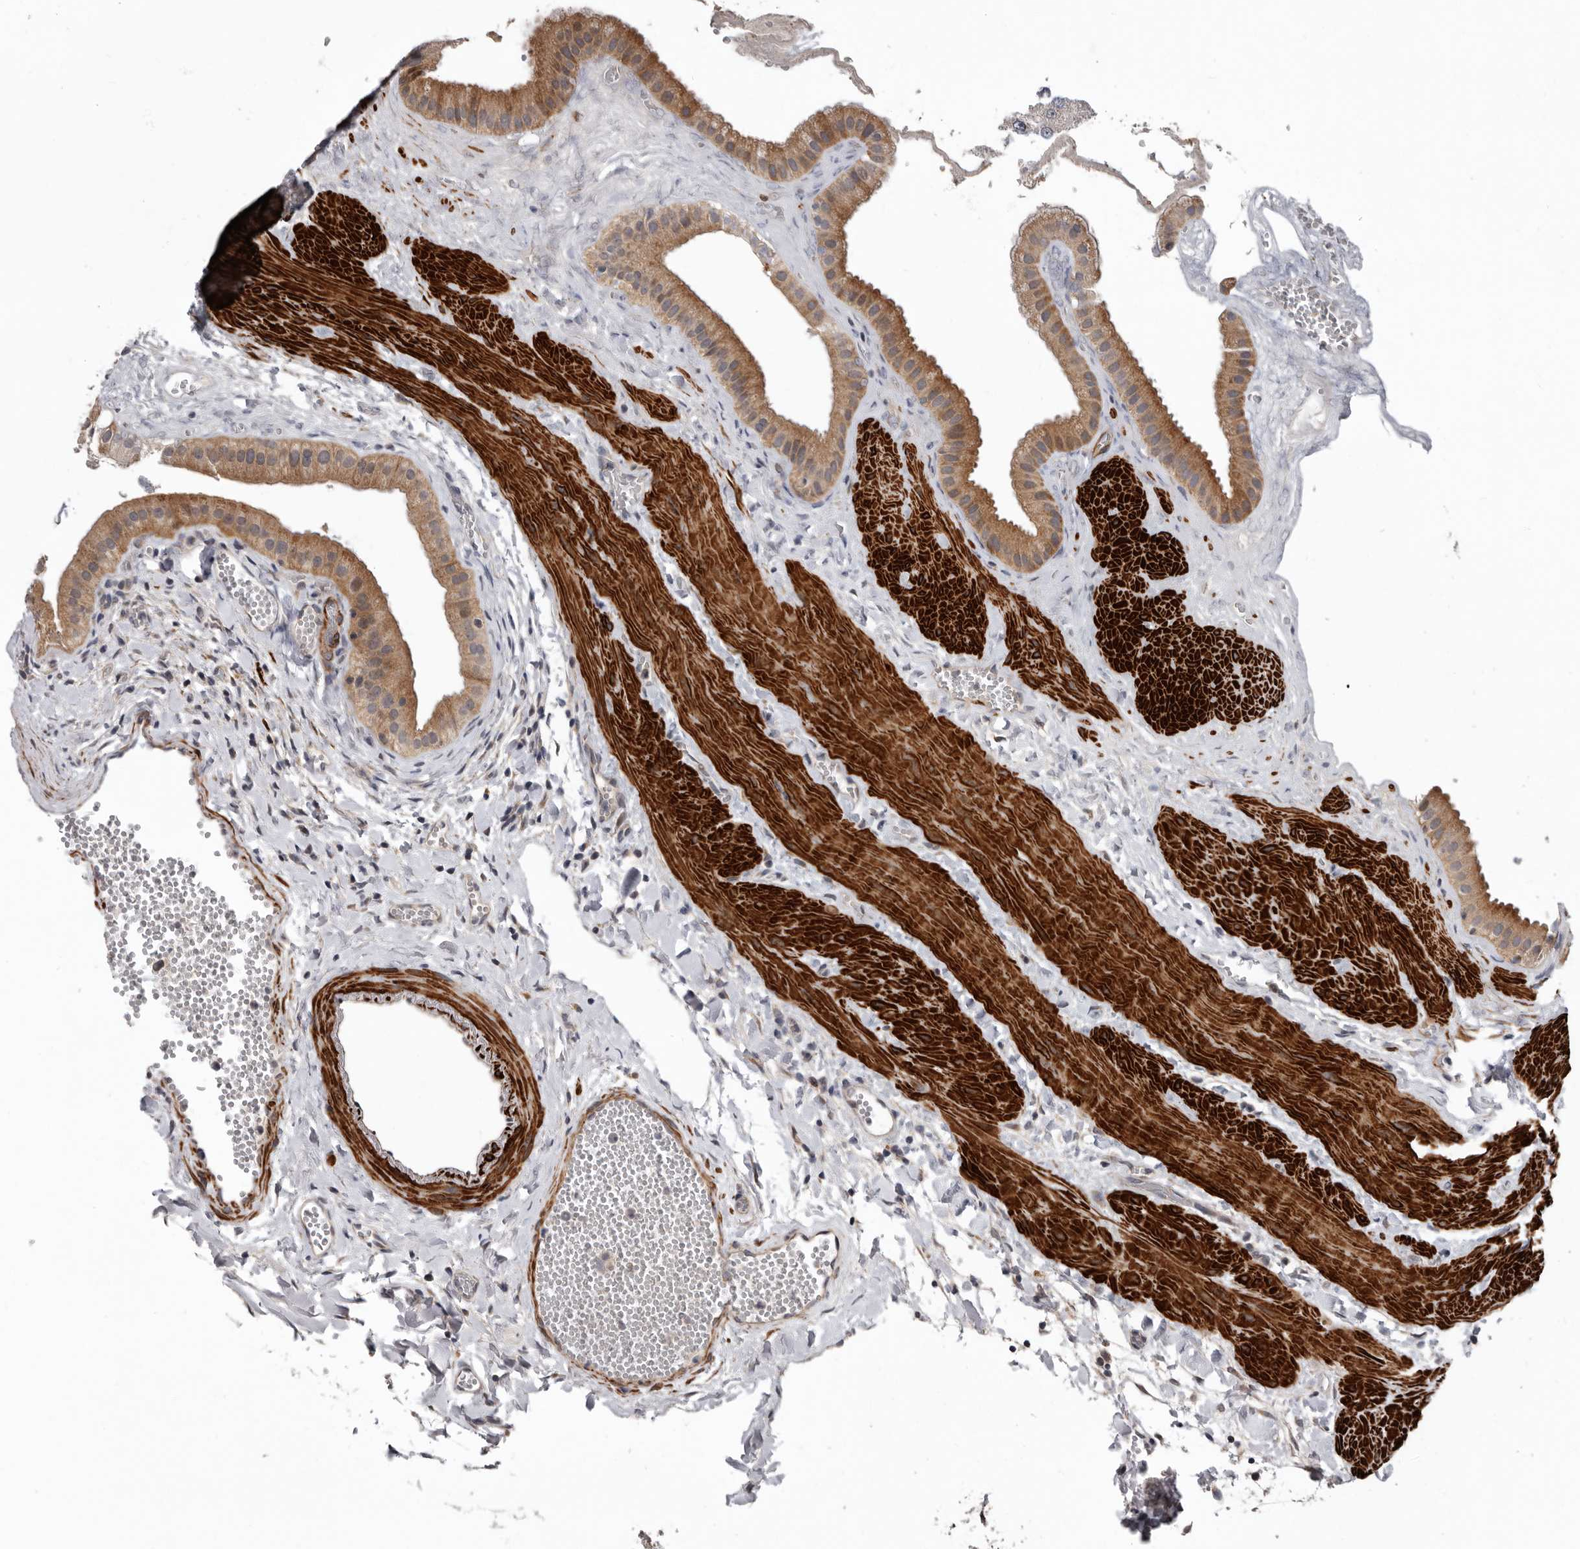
{"staining": {"intensity": "strong", "quantity": ">75%", "location": "cytoplasmic/membranous"}, "tissue": "gallbladder", "cell_type": "Glandular cells", "image_type": "normal", "snomed": [{"axis": "morphology", "description": "Normal tissue, NOS"}, {"axis": "topography", "description": "Gallbladder"}], "caption": "Immunohistochemistry (IHC) staining of benign gallbladder, which exhibits high levels of strong cytoplasmic/membranous expression in approximately >75% of glandular cells indicating strong cytoplasmic/membranous protein staining. The staining was performed using DAB (brown) for protein detection and nuclei were counterstained in hematoxylin (blue).", "gene": "FGFR4", "patient": {"sex": "male", "age": 55}}